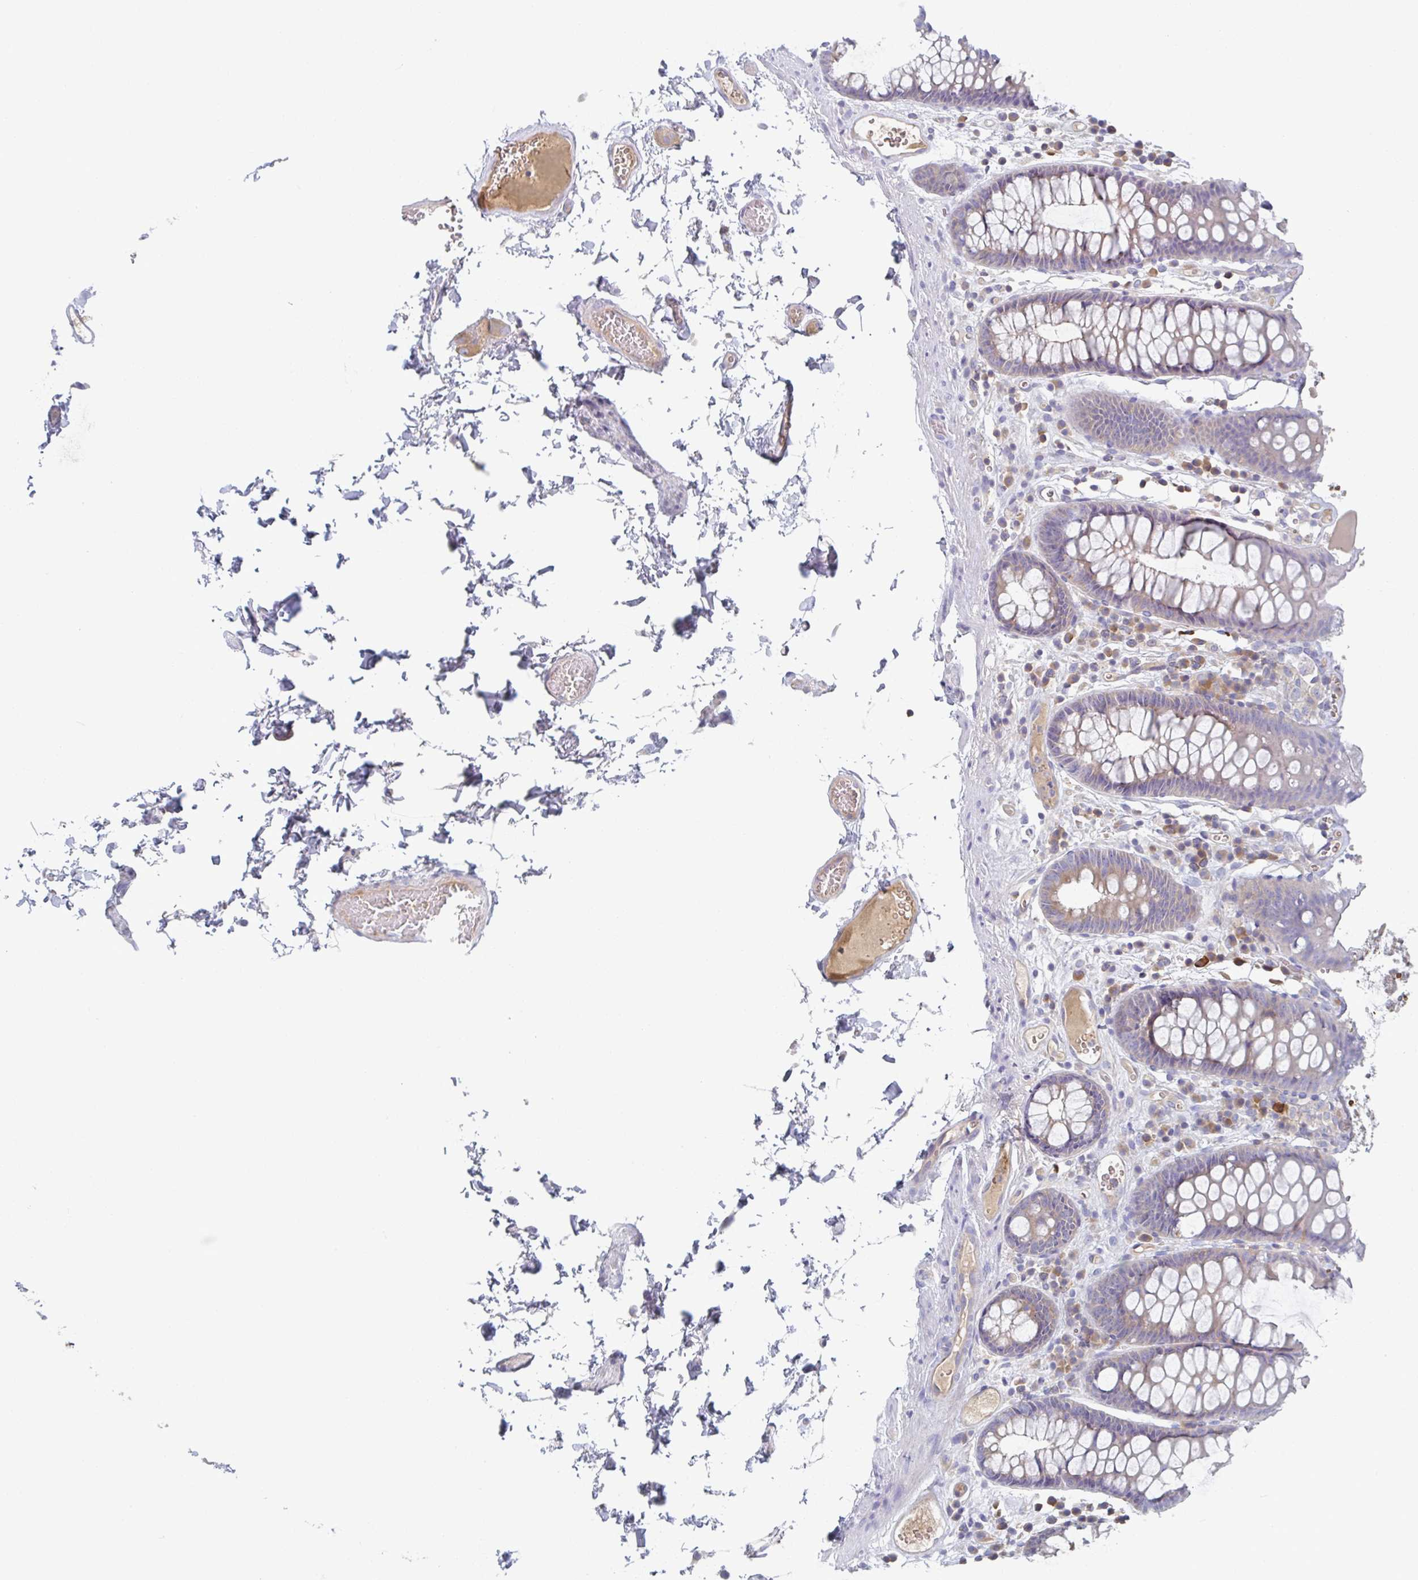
{"staining": {"intensity": "negative", "quantity": "none", "location": "none"}, "tissue": "colon", "cell_type": "Endothelial cells", "image_type": "normal", "snomed": [{"axis": "morphology", "description": "Normal tissue, NOS"}, {"axis": "topography", "description": "Colon"}, {"axis": "topography", "description": "Peripheral nerve tissue"}], "caption": "The histopathology image exhibits no staining of endothelial cells in normal colon.", "gene": "AMPD2", "patient": {"sex": "male", "age": 84}}